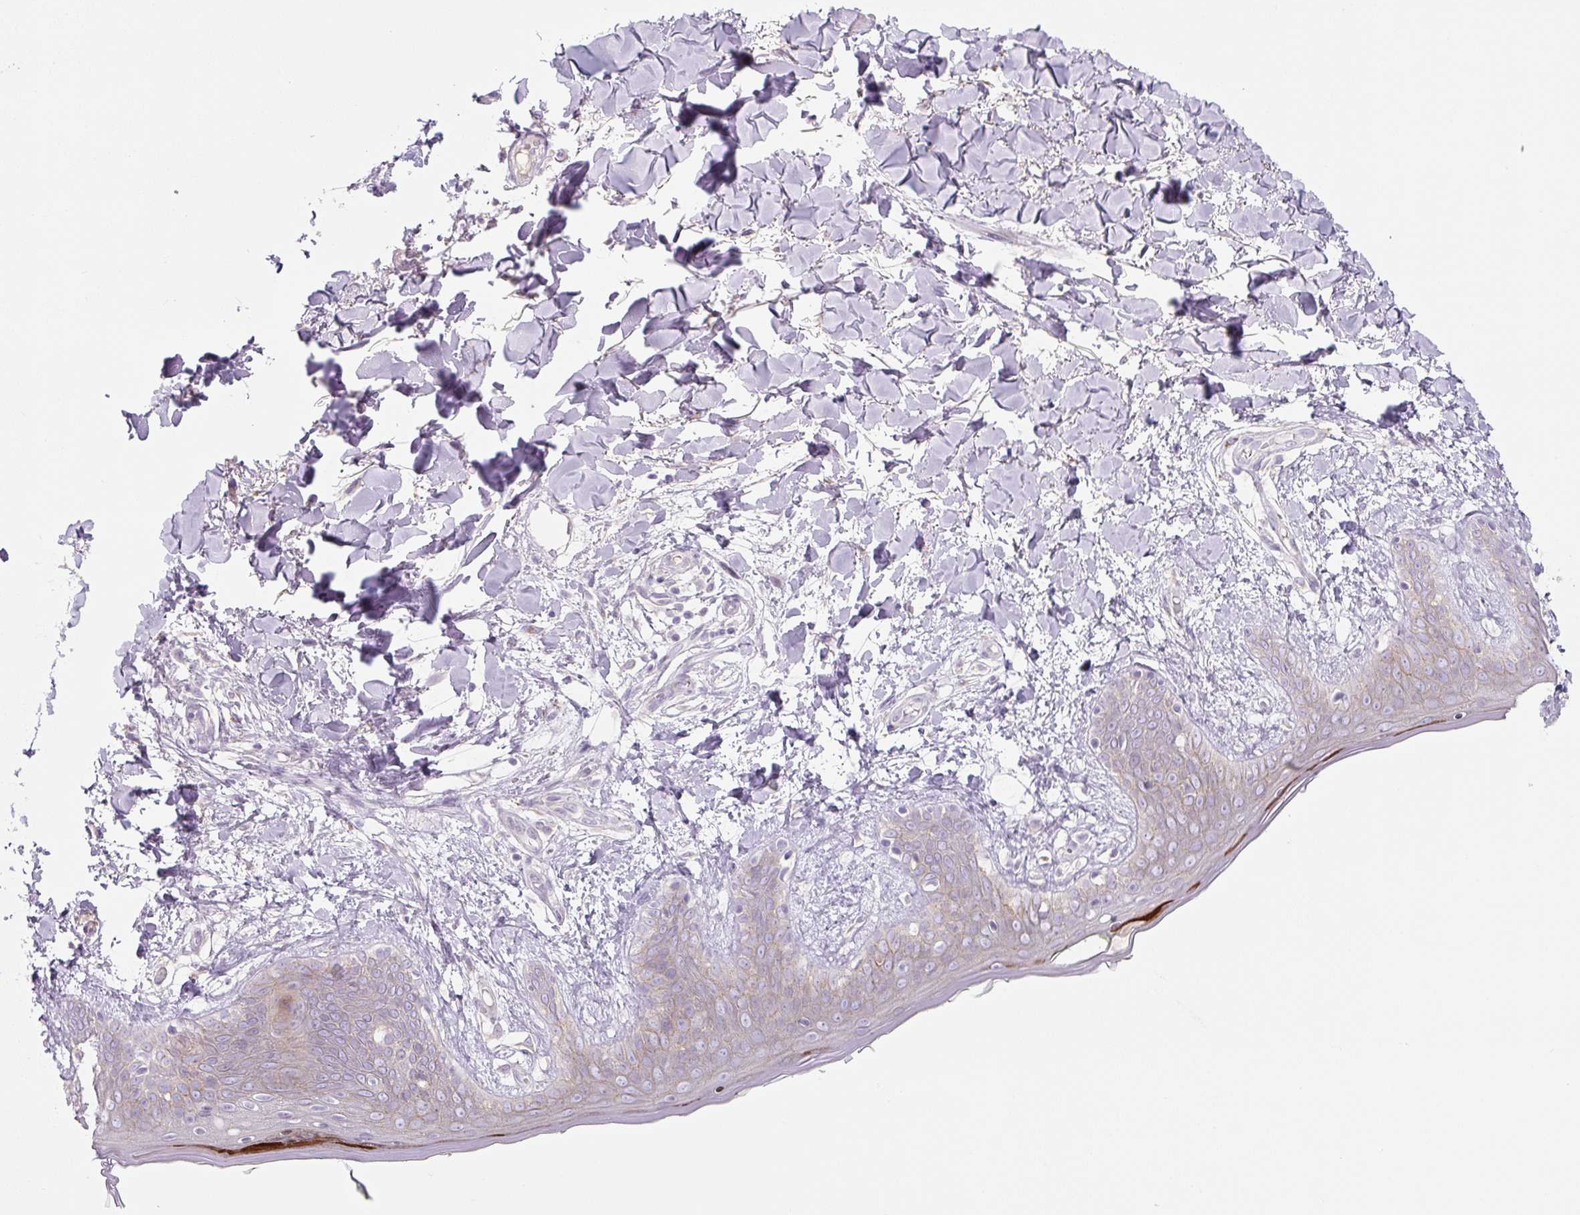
{"staining": {"intensity": "negative", "quantity": "none", "location": "none"}, "tissue": "skin", "cell_type": "Fibroblasts", "image_type": "normal", "snomed": [{"axis": "morphology", "description": "Normal tissue, NOS"}, {"axis": "topography", "description": "Skin"}], "caption": "Immunohistochemistry of benign skin reveals no staining in fibroblasts.", "gene": "PRM1", "patient": {"sex": "female", "age": 34}}